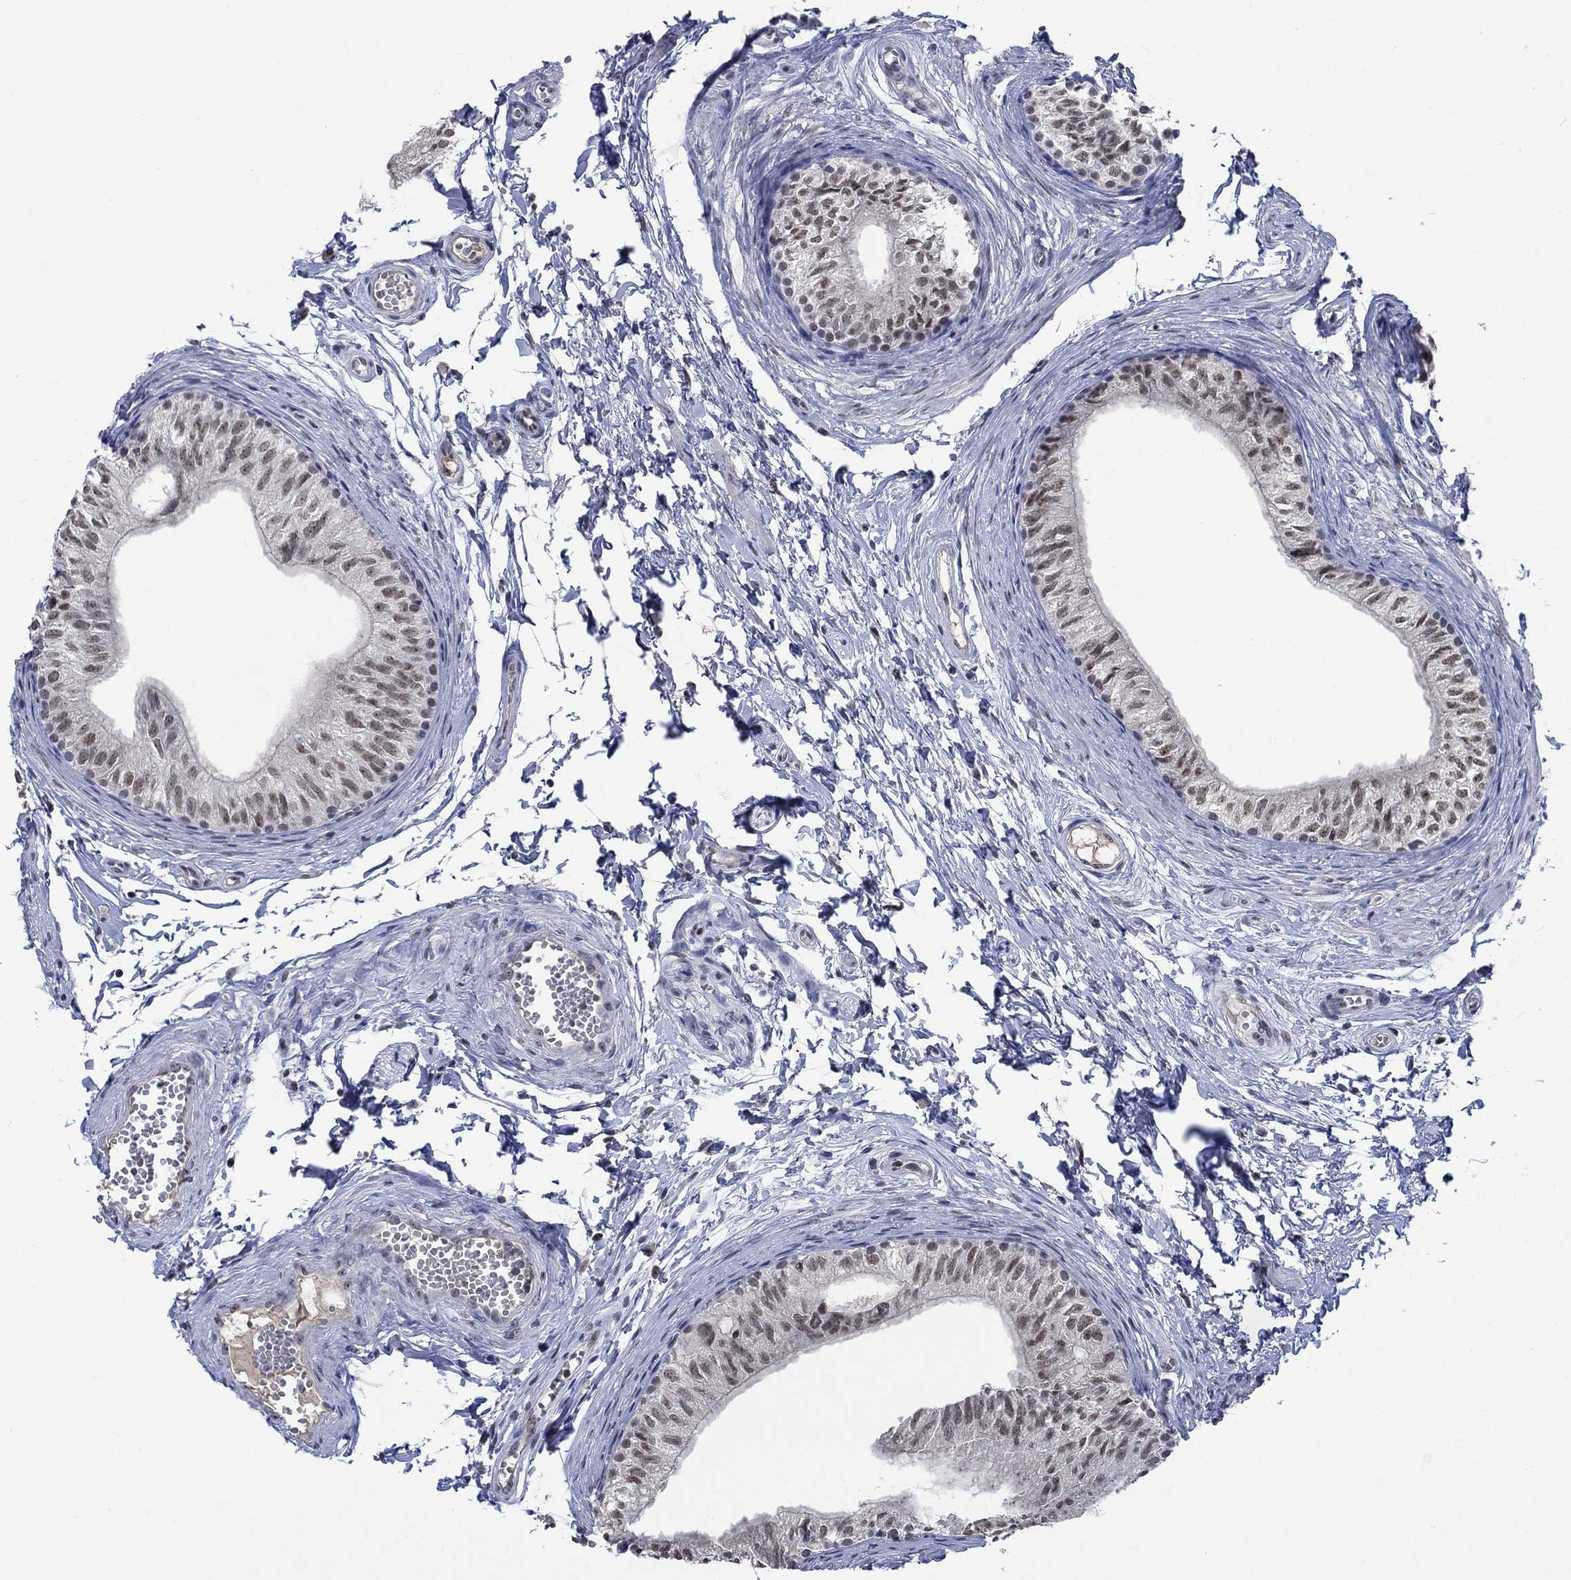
{"staining": {"intensity": "weak", "quantity": "25%-75%", "location": "nuclear"}, "tissue": "epididymis", "cell_type": "Glandular cells", "image_type": "normal", "snomed": [{"axis": "morphology", "description": "Normal tissue, NOS"}, {"axis": "topography", "description": "Epididymis"}], "caption": "The immunohistochemical stain highlights weak nuclear staining in glandular cells of benign epididymis. (Brightfield microscopy of DAB IHC at high magnification).", "gene": "HTN1", "patient": {"sex": "male", "age": 22}}